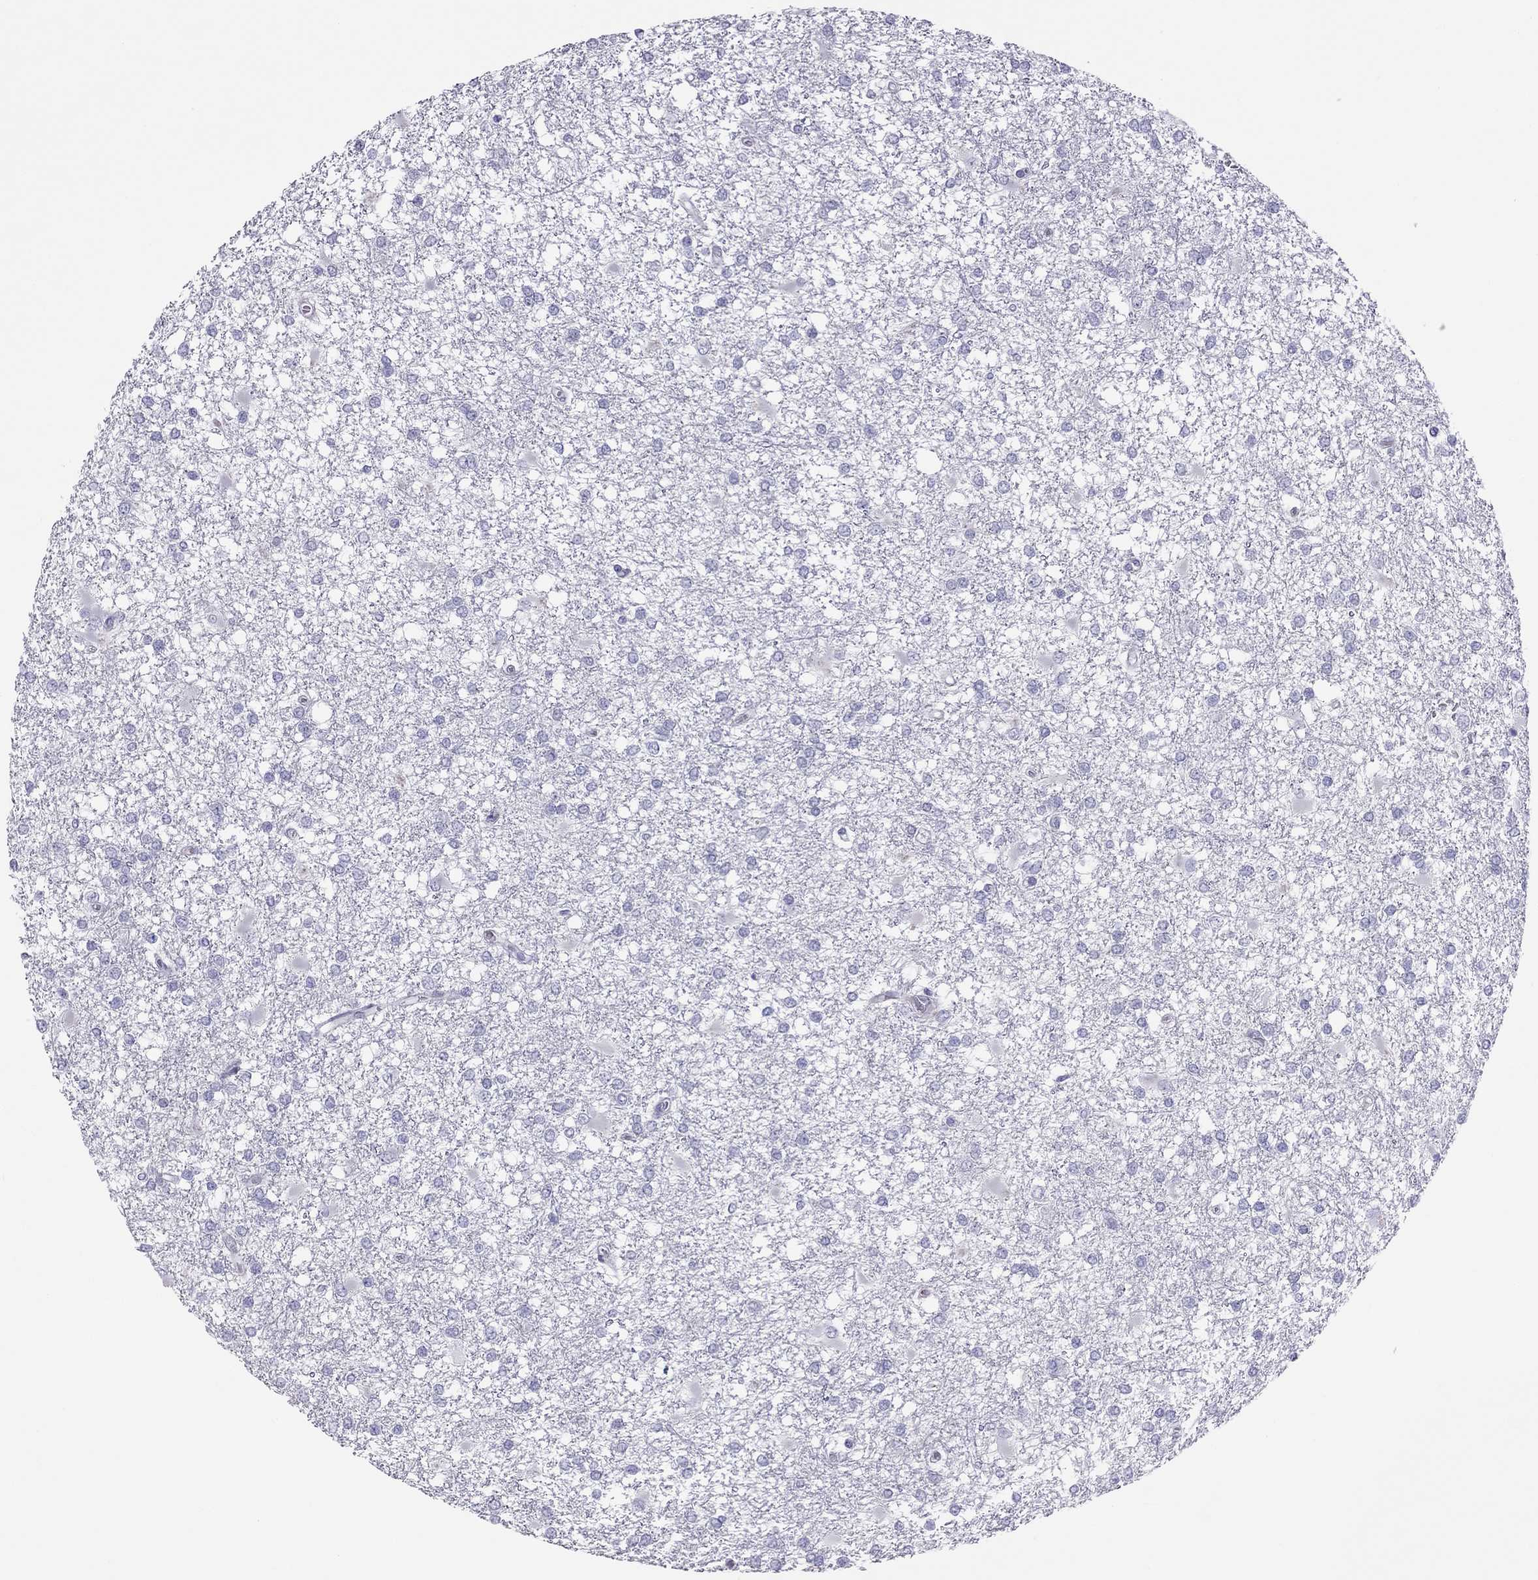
{"staining": {"intensity": "negative", "quantity": "none", "location": "none"}, "tissue": "glioma", "cell_type": "Tumor cells", "image_type": "cancer", "snomed": [{"axis": "morphology", "description": "Glioma, malignant, High grade"}, {"axis": "topography", "description": "Cerebral cortex"}], "caption": "An immunohistochemistry photomicrograph of glioma is shown. There is no staining in tumor cells of glioma.", "gene": "TEX14", "patient": {"sex": "male", "age": 79}}